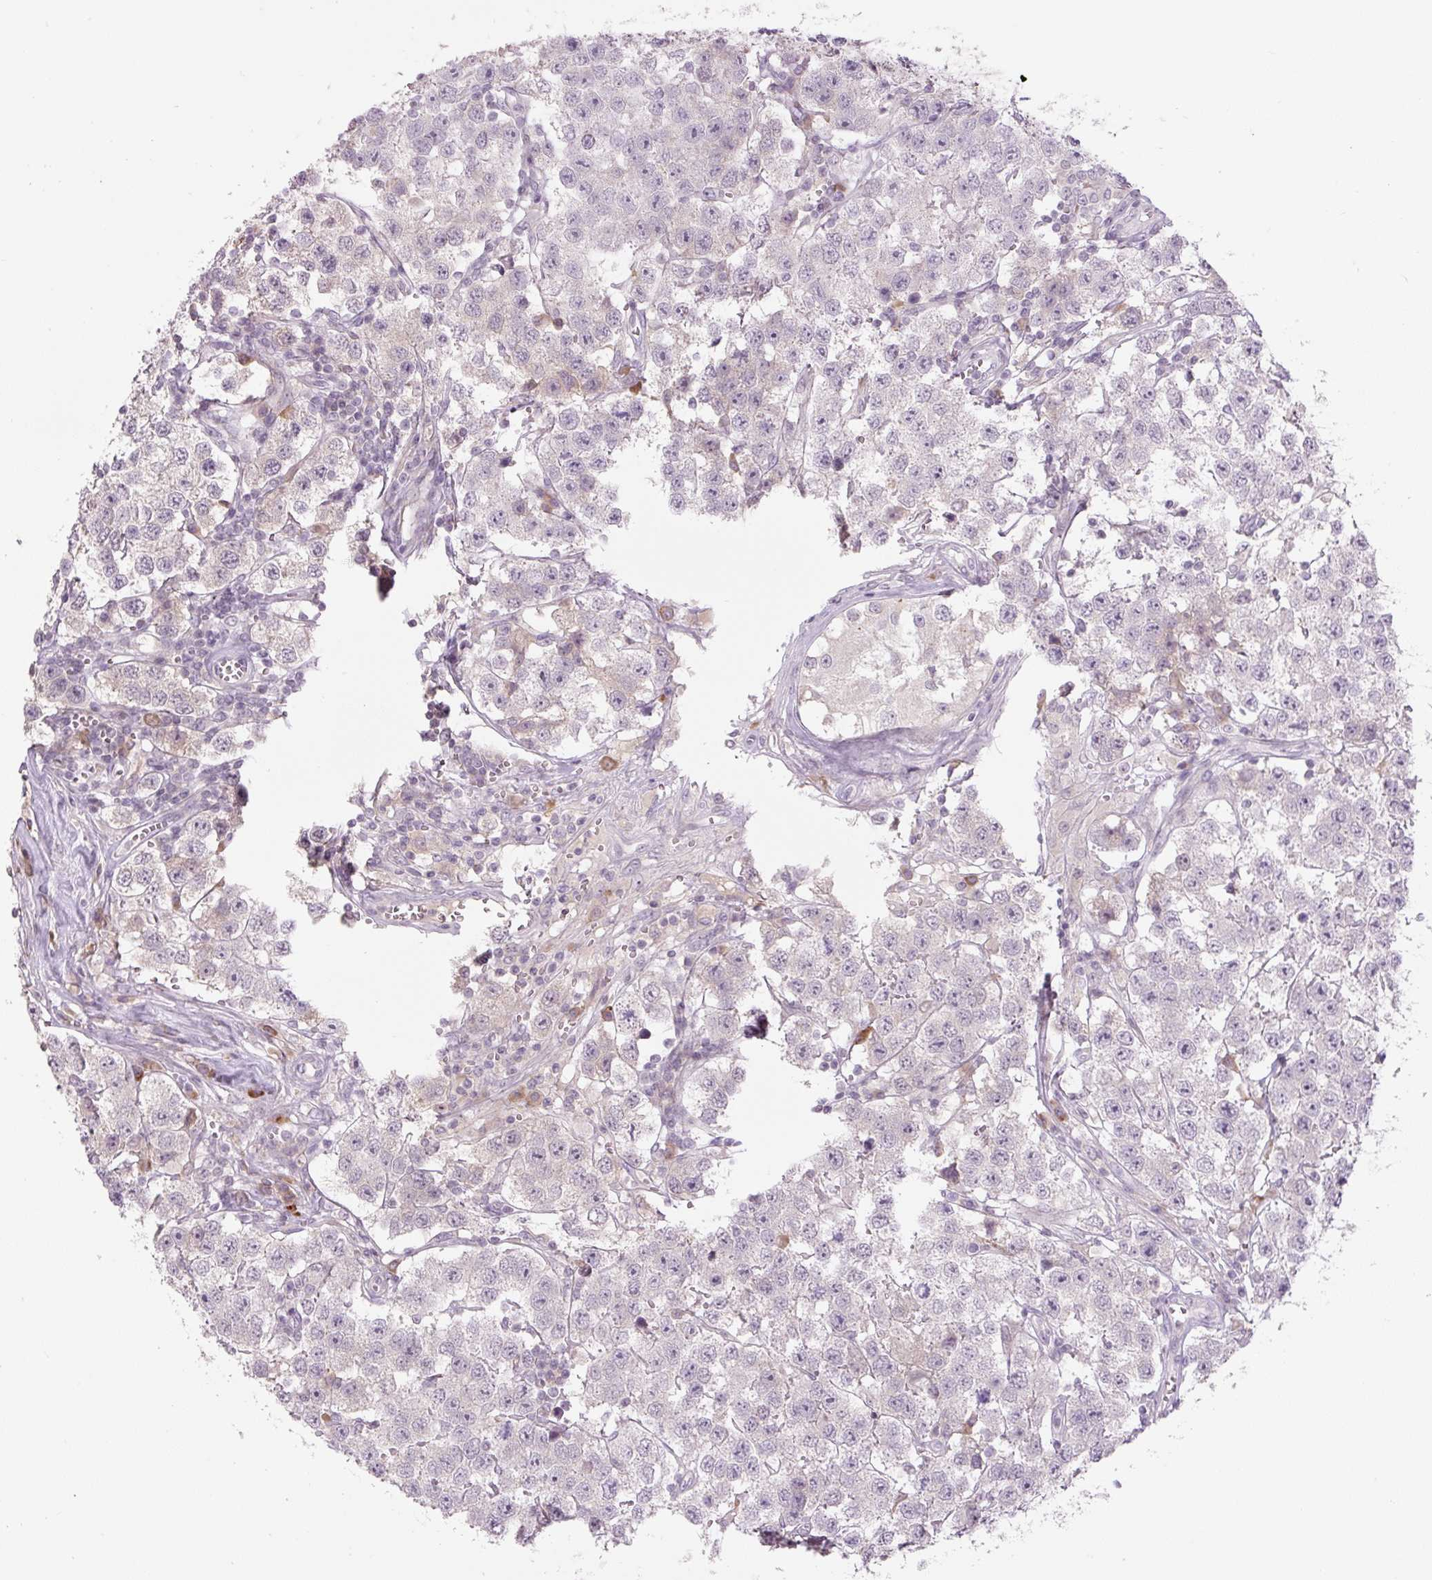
{"staining": {"intensity": "negative", "quantity": "none", "location": "none"}, "tissue": "testis cancer", "cell_type": "Tumor cells", "image_type": "cancer", "snomed": [{"axis": "morphology", "description": "Seminoma, NOS"}, {"axis": "topography", "description": "Testis"}], "caption": "High power microscopy photomicrograph of an immunohistochemistry histopathology image of seminoma (testis), revealing no significant staining in tumor cells. (DAB (3,3'-diaminobenzidine) immunohistochemistry, high magnification).", "gene": "TMEM100", "patient": {"sex": "male", "age": 34}}